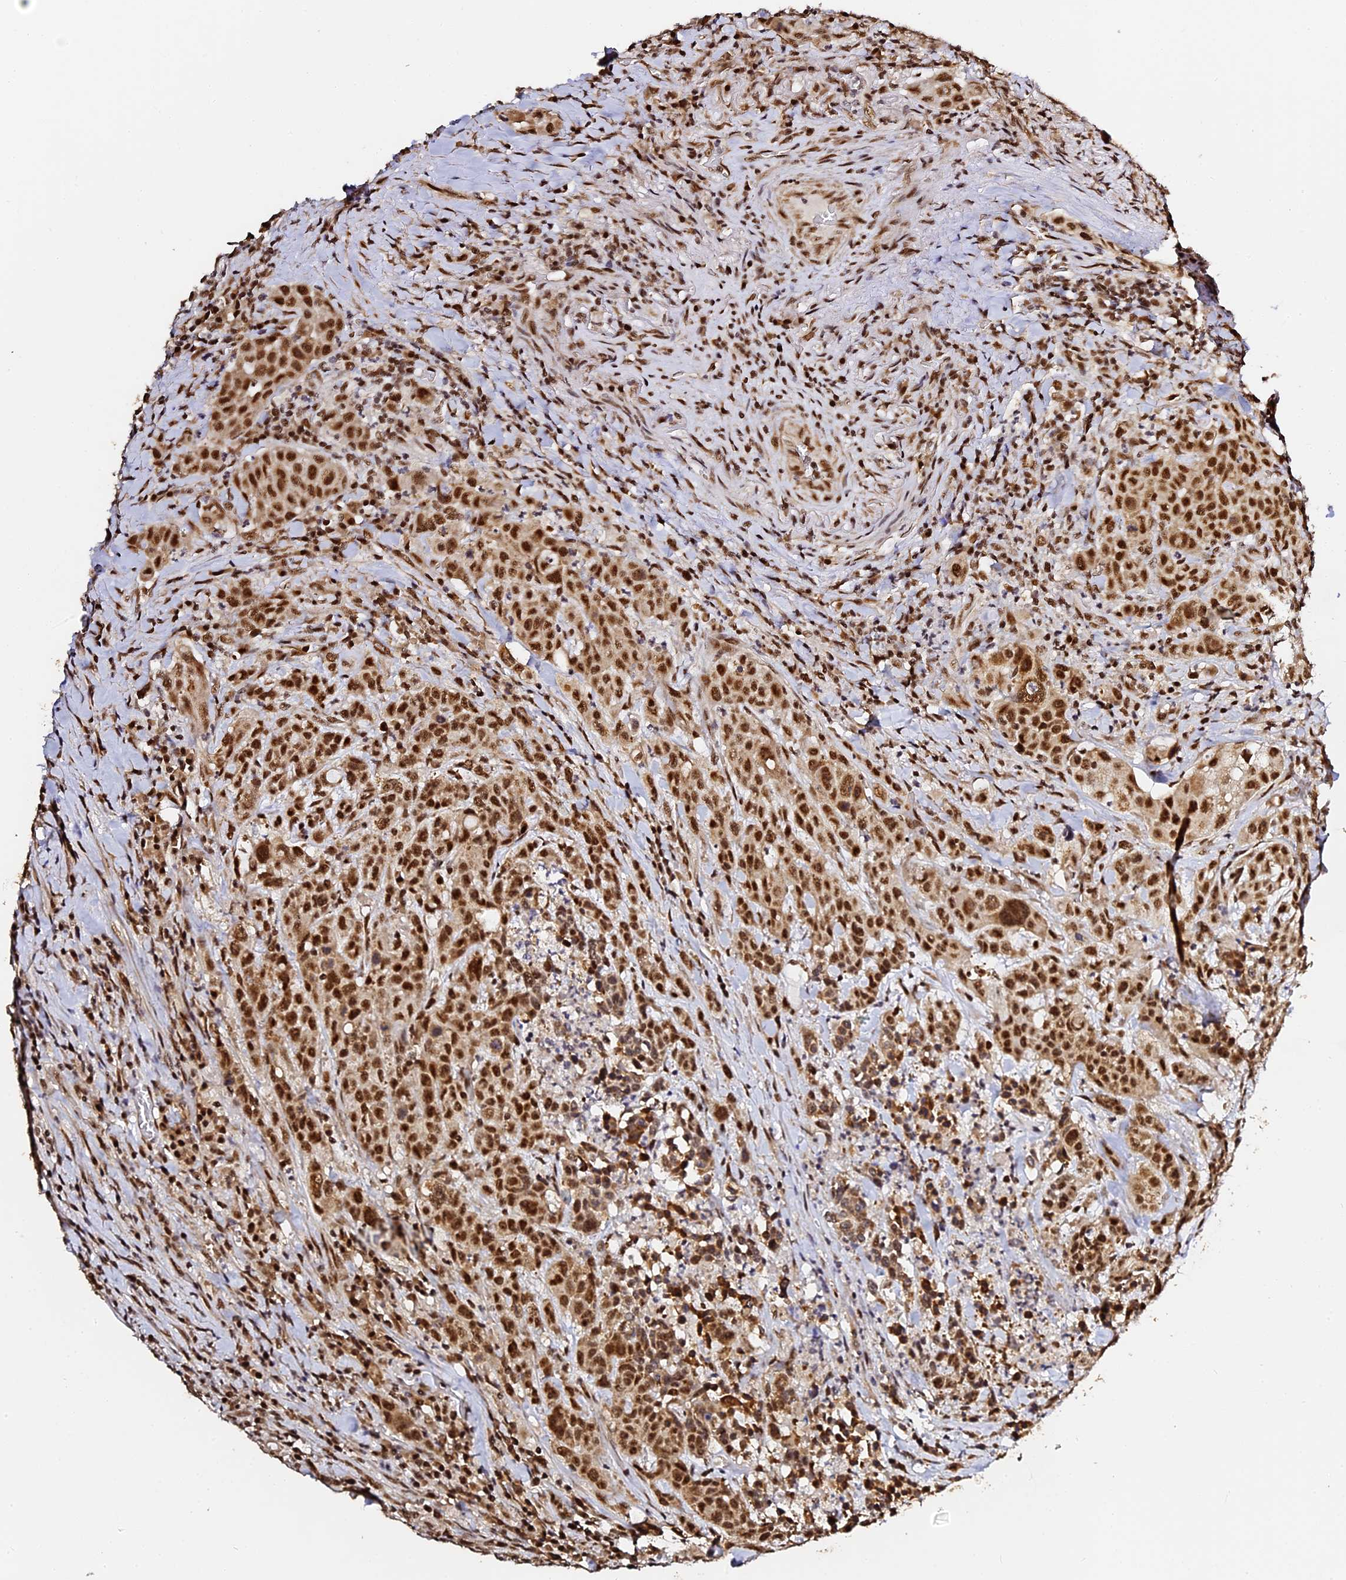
{"staining": {"intensity": "strong", "quantity": ">75%", "location": "nuclear"}, "tissue": "colorectal cancer", "cell_type": "Tumor cells", "image_type": "cancer", "snomed": [{"axis": "morphology", "description": "Adenocarcinoma, NOS"}, {"axis": "topography", "description": "Colon"}], "caption": "Colorectal cancer stained with IHC demonstrates strong nuclear expression in approximately >75% of tumor cells. The protein of interest is shown in brown color, while the nuclei are stained blue.", "gene": "MCRS1", "patient": {"sex": "male", "age": 62}}